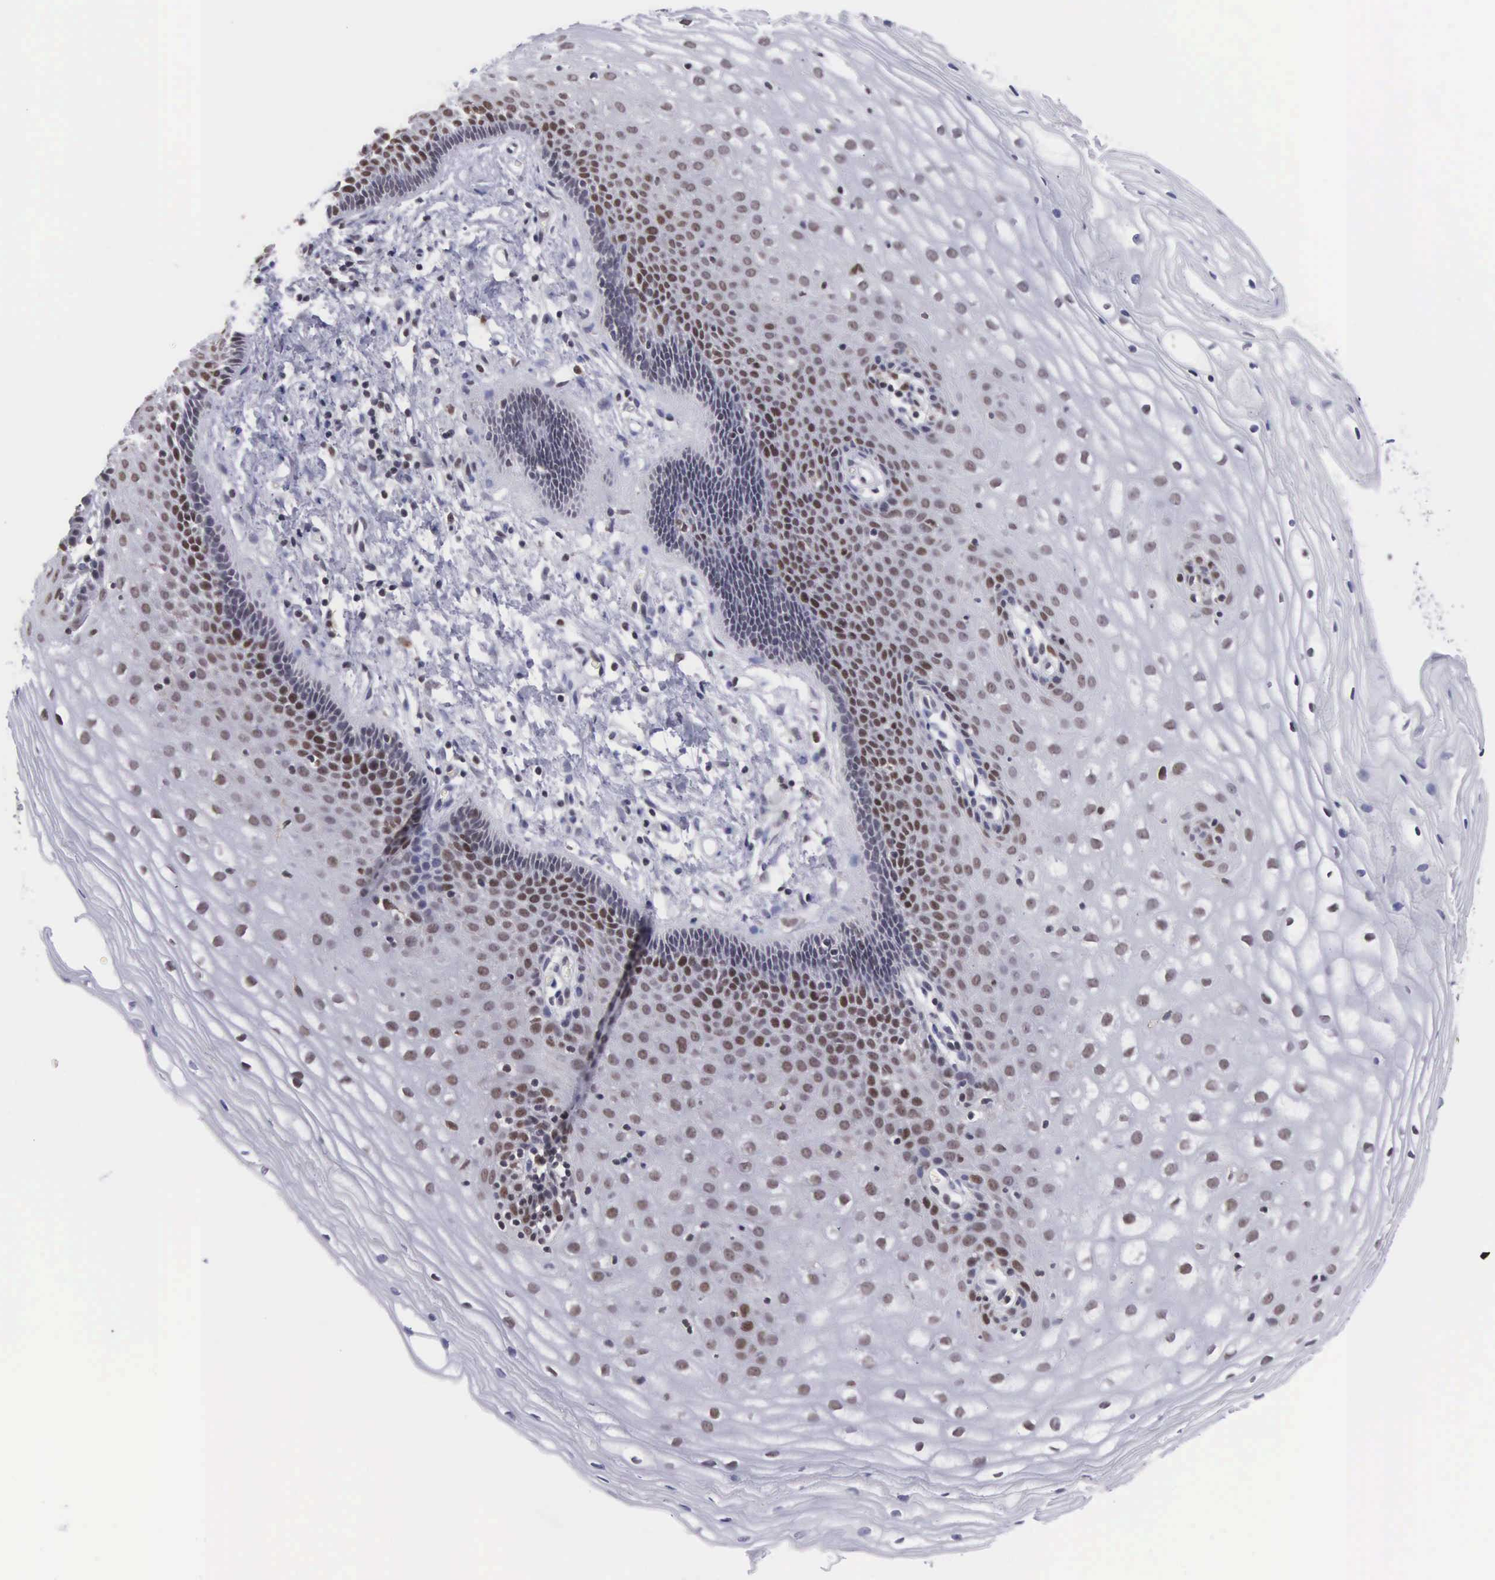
{"staining": {"intensity": "moderate", "quantity": "25%-75%", "location": "nuclear"}, "tissue": "cervix", "cell_type": "Glandular cells", "image_type": "normal", "snomed": [{"axis": "morphology", "description": "Normal tissue, NOS"}, {"axis": "topography", "description": "Cervix"}], "caption": "Protein staining of normal cervix shows moderate nuclear positivity in approximately 25%-75% of glandular cells.", "gene": "VRK1", "patient": {"sex": "female", "age": 53}}